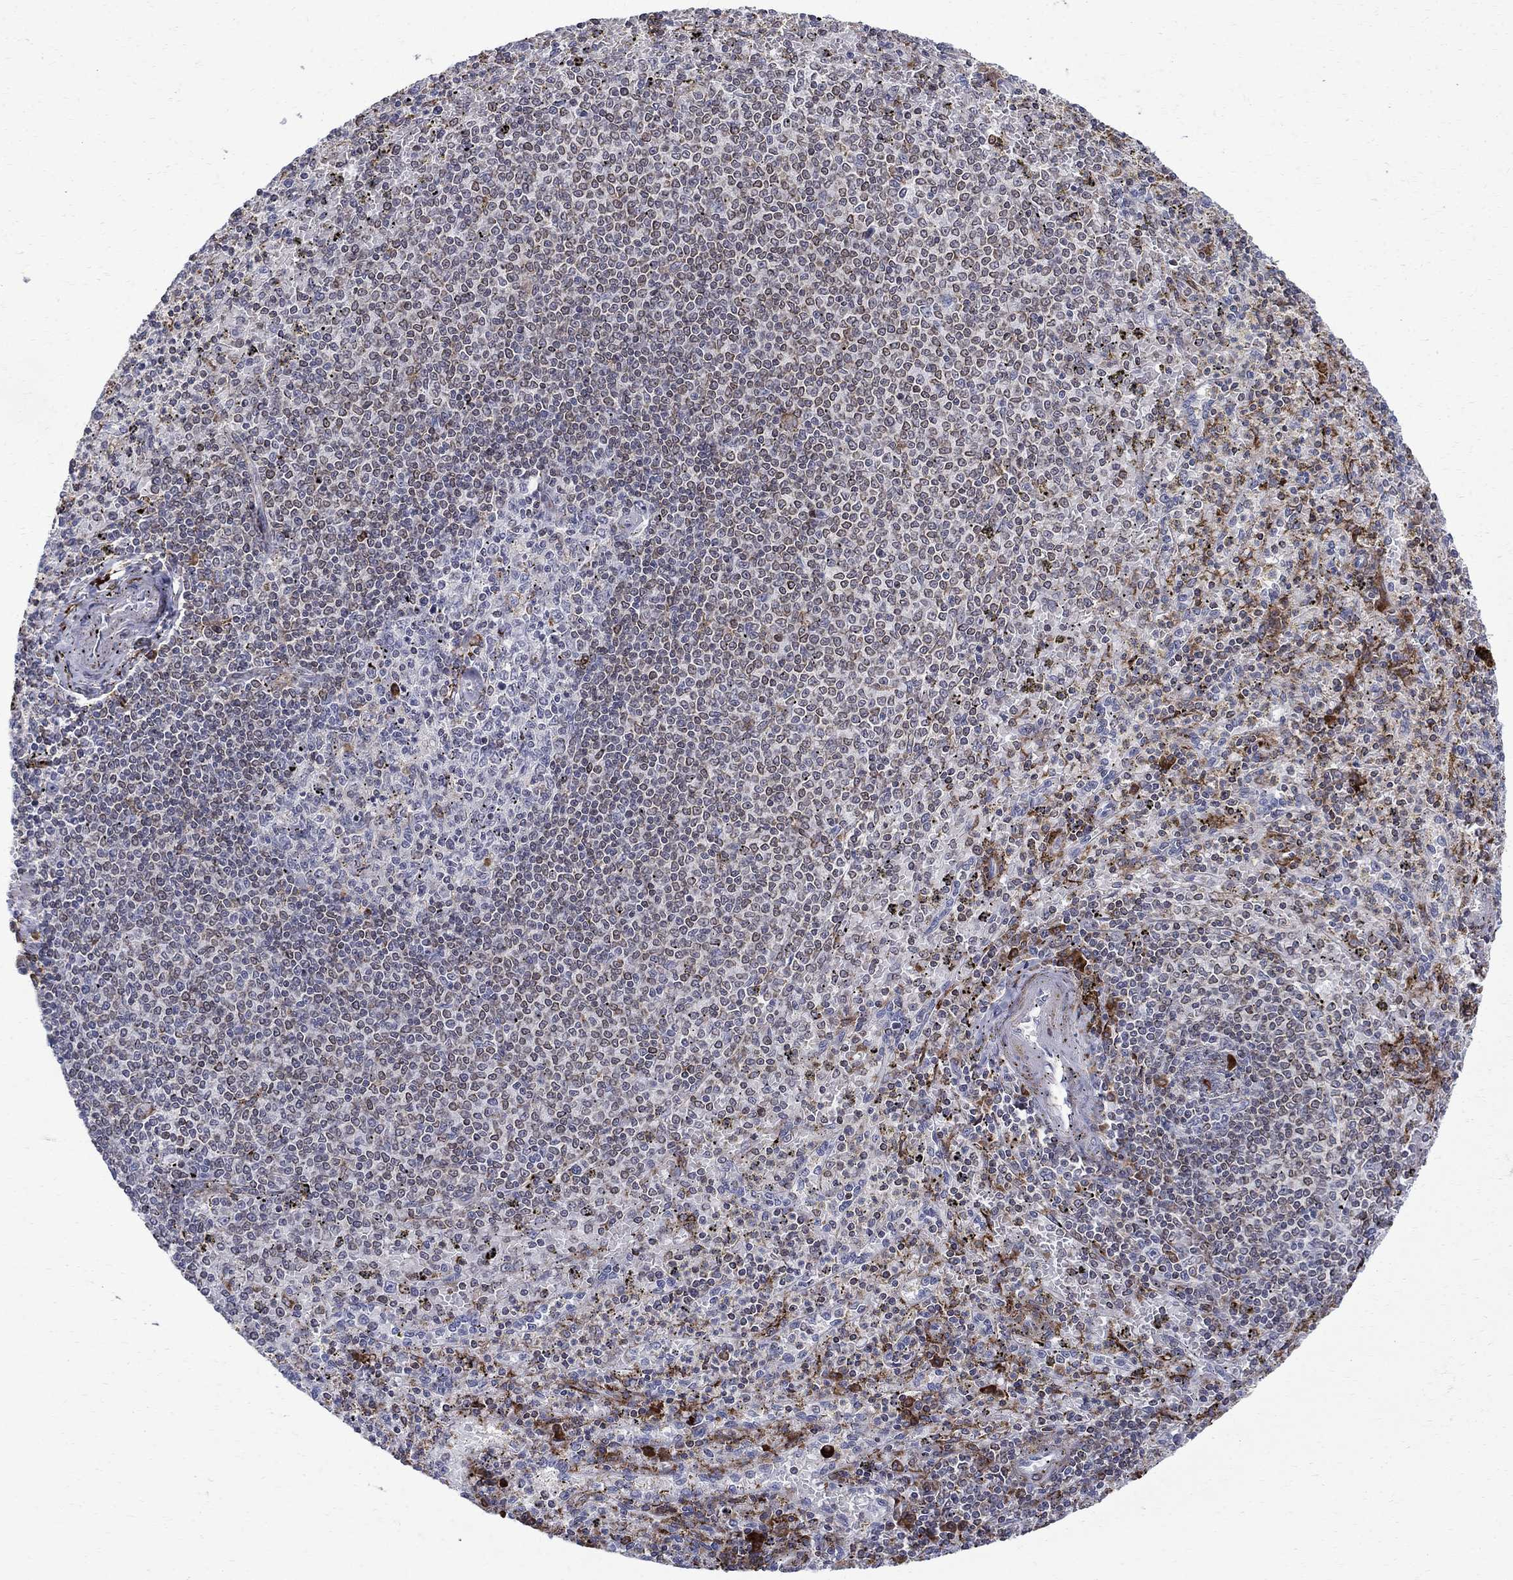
{"staining": {"intensity": "strong", "quantity": "<25%", "location": "cytoplasmic/membranous"}, "tissue": "spleen", "cell_type": "Cells in red pulp", "image_type": "normal", "snomed": [{"axis": "morphology", "description": "Normal tissue, NOS"}, {"axis": "topography", "description": "Spleen"}], "caption": "Immunohistochemistry photomicrograph of unremarkable human spleen stained for a protein (brown), which demonstrates medium levels of strong cytoplasmic/membranous positivity in approximately <25% of cells in red pulp.", "gene": "CAB39L", "patient": {"sex": "male", "age": 60}}